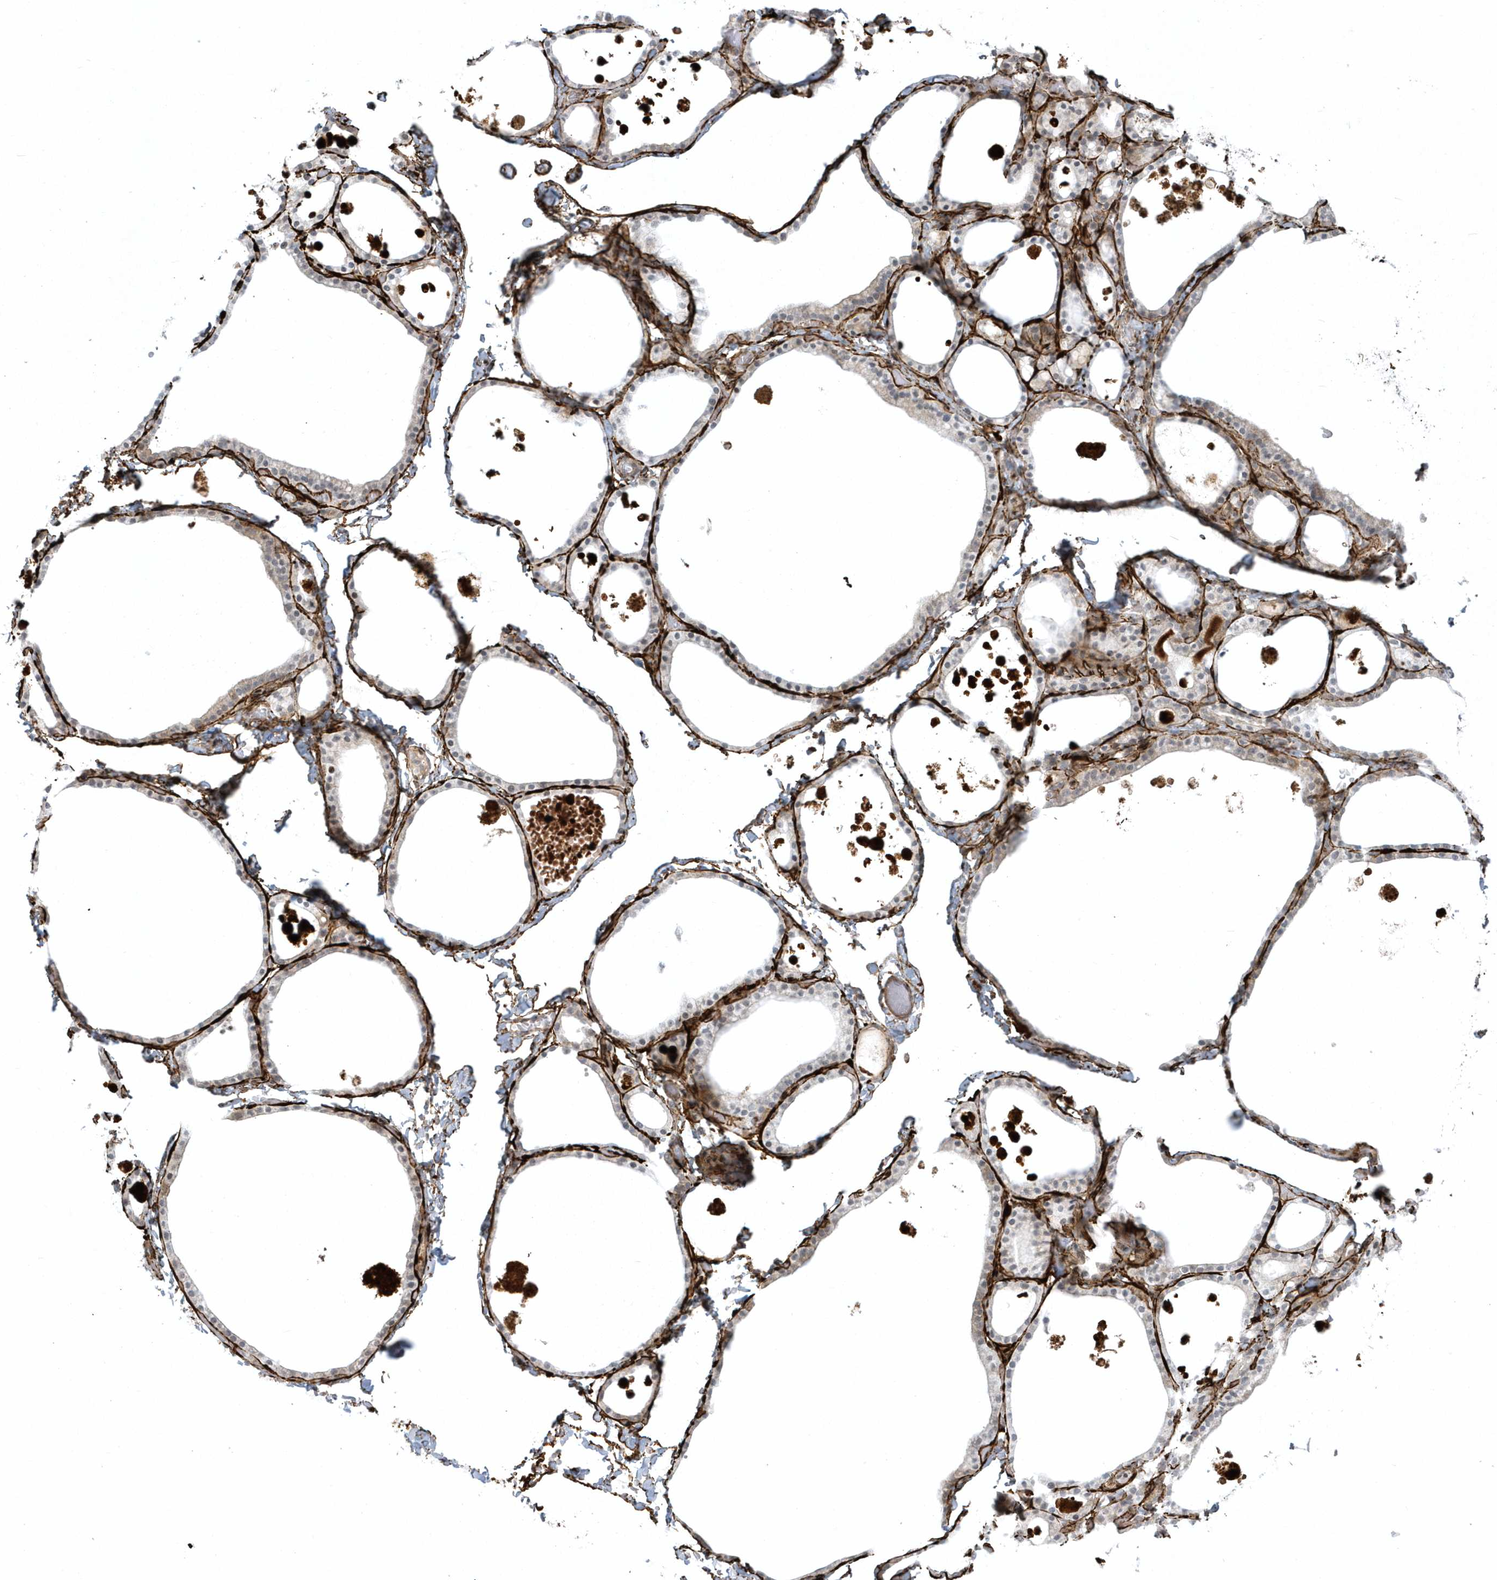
{"staining": {"intensity": "weak", "quantity": "25%-75%", "location": "cytoplasmic/membranous"}, "tissue": "thyroid gland", "cell_type": "Glandular cells", "image_type": "normal", "snomed": [{"axis": "morphology", "description": "Normal tissue, NOS"}, {"axis": "topography", "description": "Thyroid gland"}], "caption": "Glandular cells show weak cytoplasmic/membranous expression in approximately 25%-75% of cells in unremarkable thyroid gland.", "gene": "MASP2", "patient": {"sex": "male", "age": 56}}